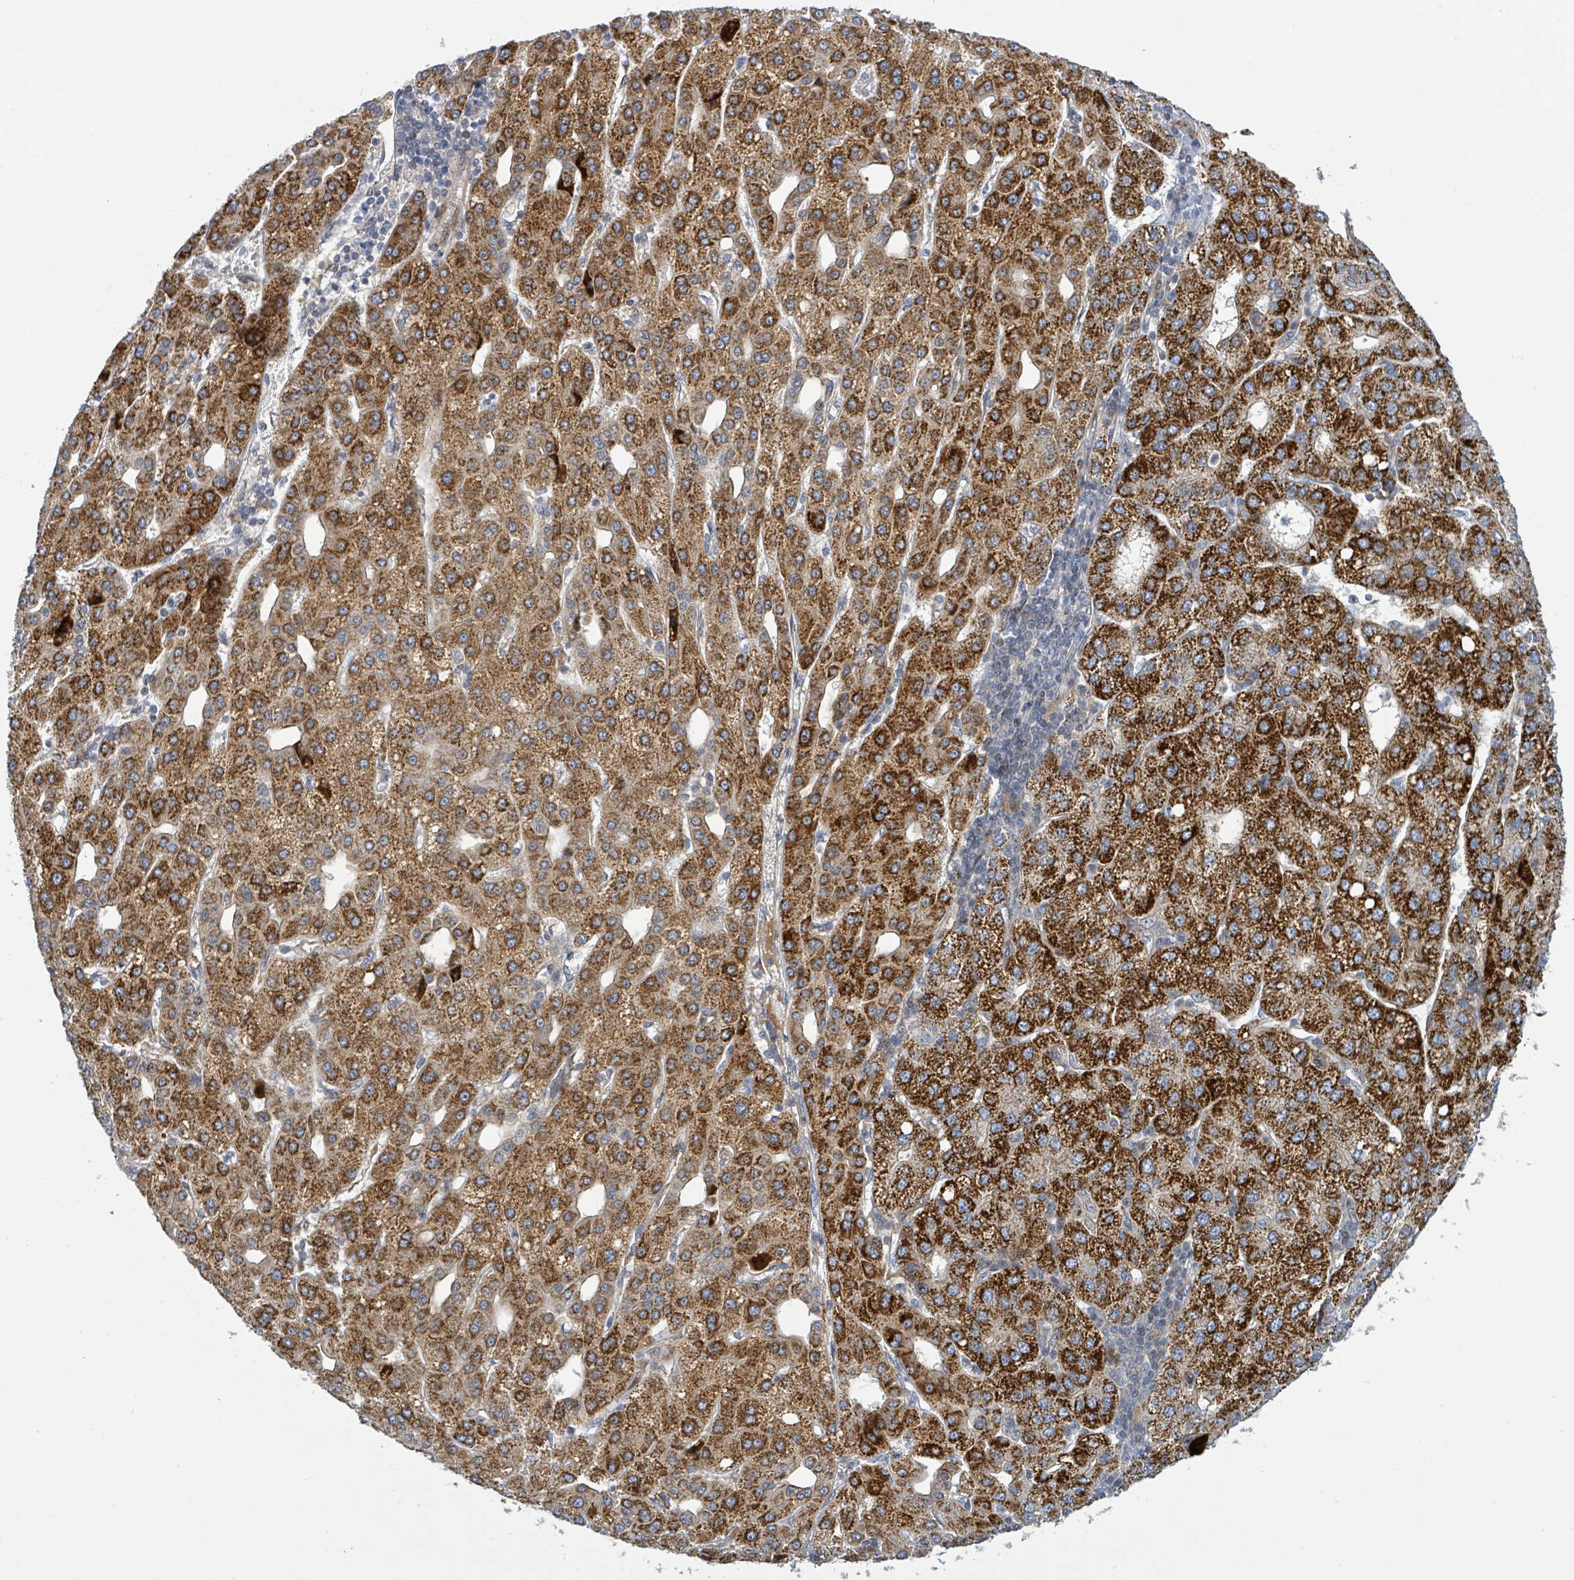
{"staining": {"intensity": "strong", "quantity": ">75%", "location": "cytoplasmic/membranous"}, "tissue": "liver cancer", "cell_type": "Tumor cells", "image_type": "cancer", "snomed": [{"axis": "morphology", "description": "Carcinoma, Hepatocellular, NOS"}, {"axis": "topography", "description": "Liver"}], "caption": "The histopathology image reveals a brown stain indicating the presence of a protein in the cytoplasmic/membranous of tumor cells in liver hepatocellular carcinoma.", "gene": "CFAP210", "patient": {"sex": "male", "age": 65}}